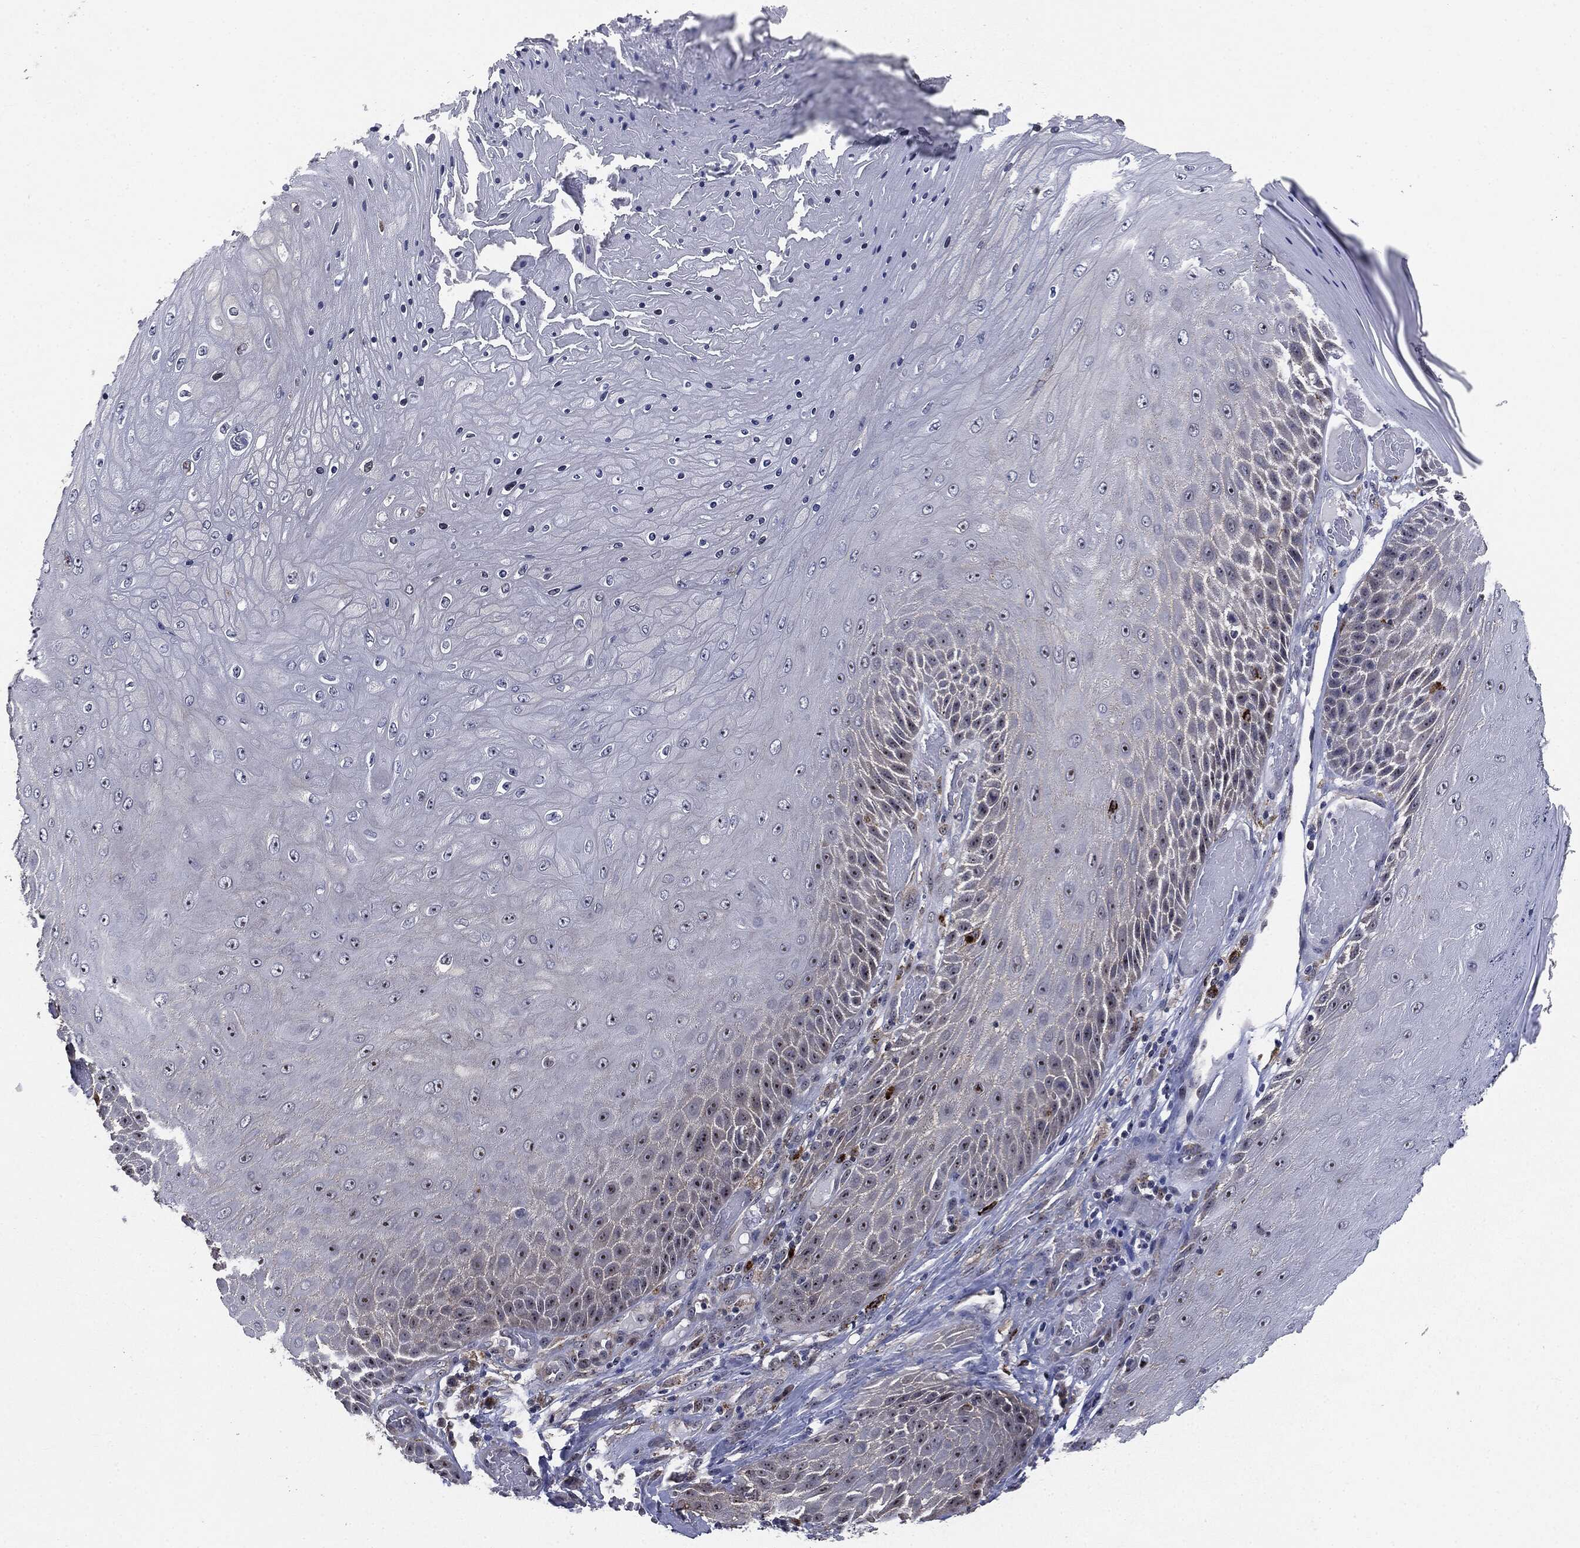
{"staining": {"intensity": "negative", "quantity": "none", "location": "none"}, "tissue": "skin cancer", "cell_type": "Tumor cells", "image_type": "cancer", "snomed": [{"axis": "morphology", "description": "Squamous cell carcinoma, NOS"}, {"axis": "topography", "description": "Skin"}], "caption": "Tumor cells are negative for brown protein staining in skin cancer. (Brightfield microscopy of DAB (3,3'-diaminobenzidine) immunohistochemistry (IHC) at high magnification).", "gene": "TRMT1L", "patient": {"sex": "male", "age": 62}}